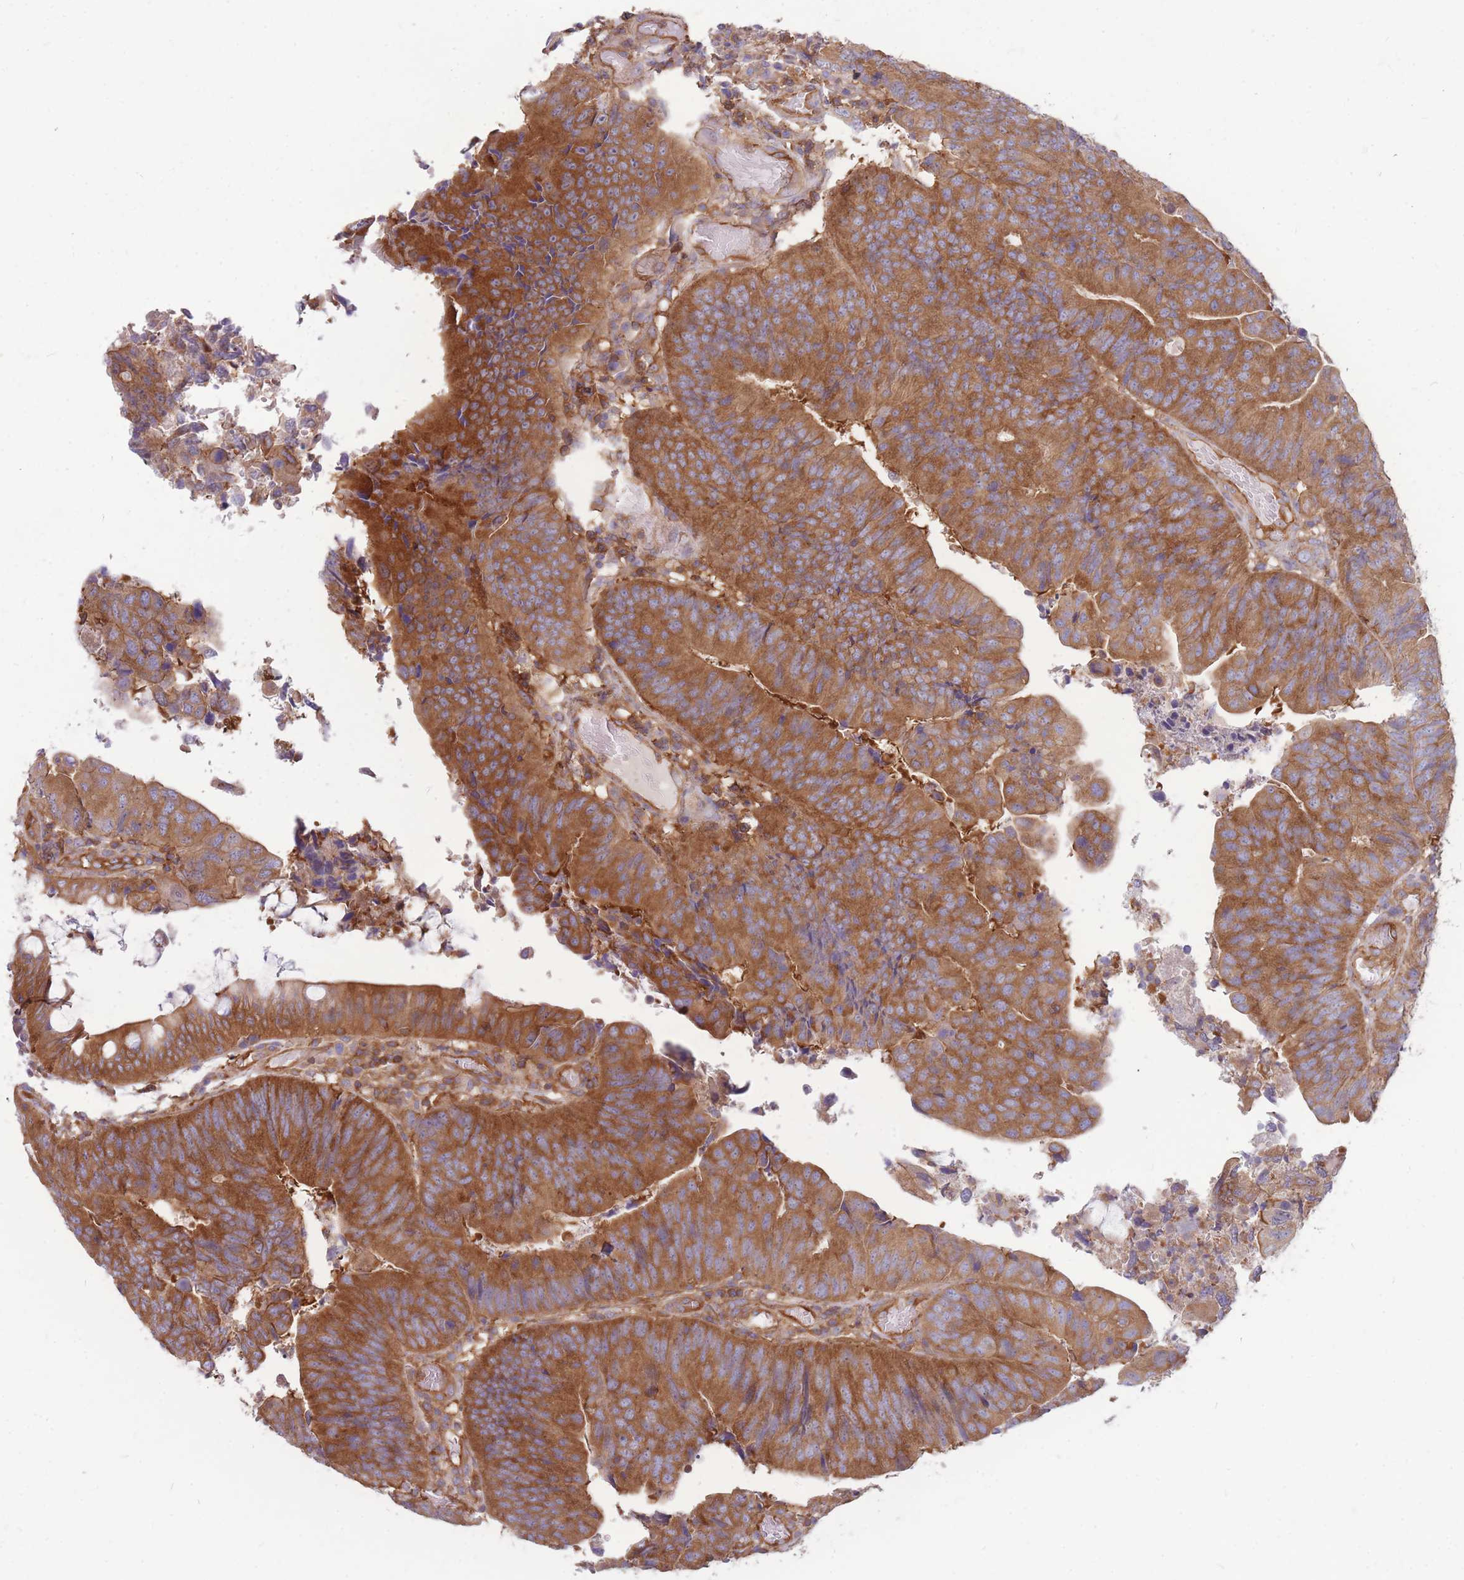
{"staining": {"intensity": "strong", "quantity": ">75%", "location": "cytoplasmic/membranous"}, "tissue": "colorectal cancer", "cell_type": "Tumor cells", "image_type": "cancer", "snomed": [{"axis": "morphology", "description": "Adenocarcinoma, NOS"}, {"axis": "topography", "description": "Colon"}], "caption": "This histopathology image displays immunohistochemistry staining of colorectal adenocarcinoma, with high strong cytoplasmic/membranous staining in approximately >75% of tumor cells.", "gene": "GGA1", "patient": {"sex": "female", "age": 67}}